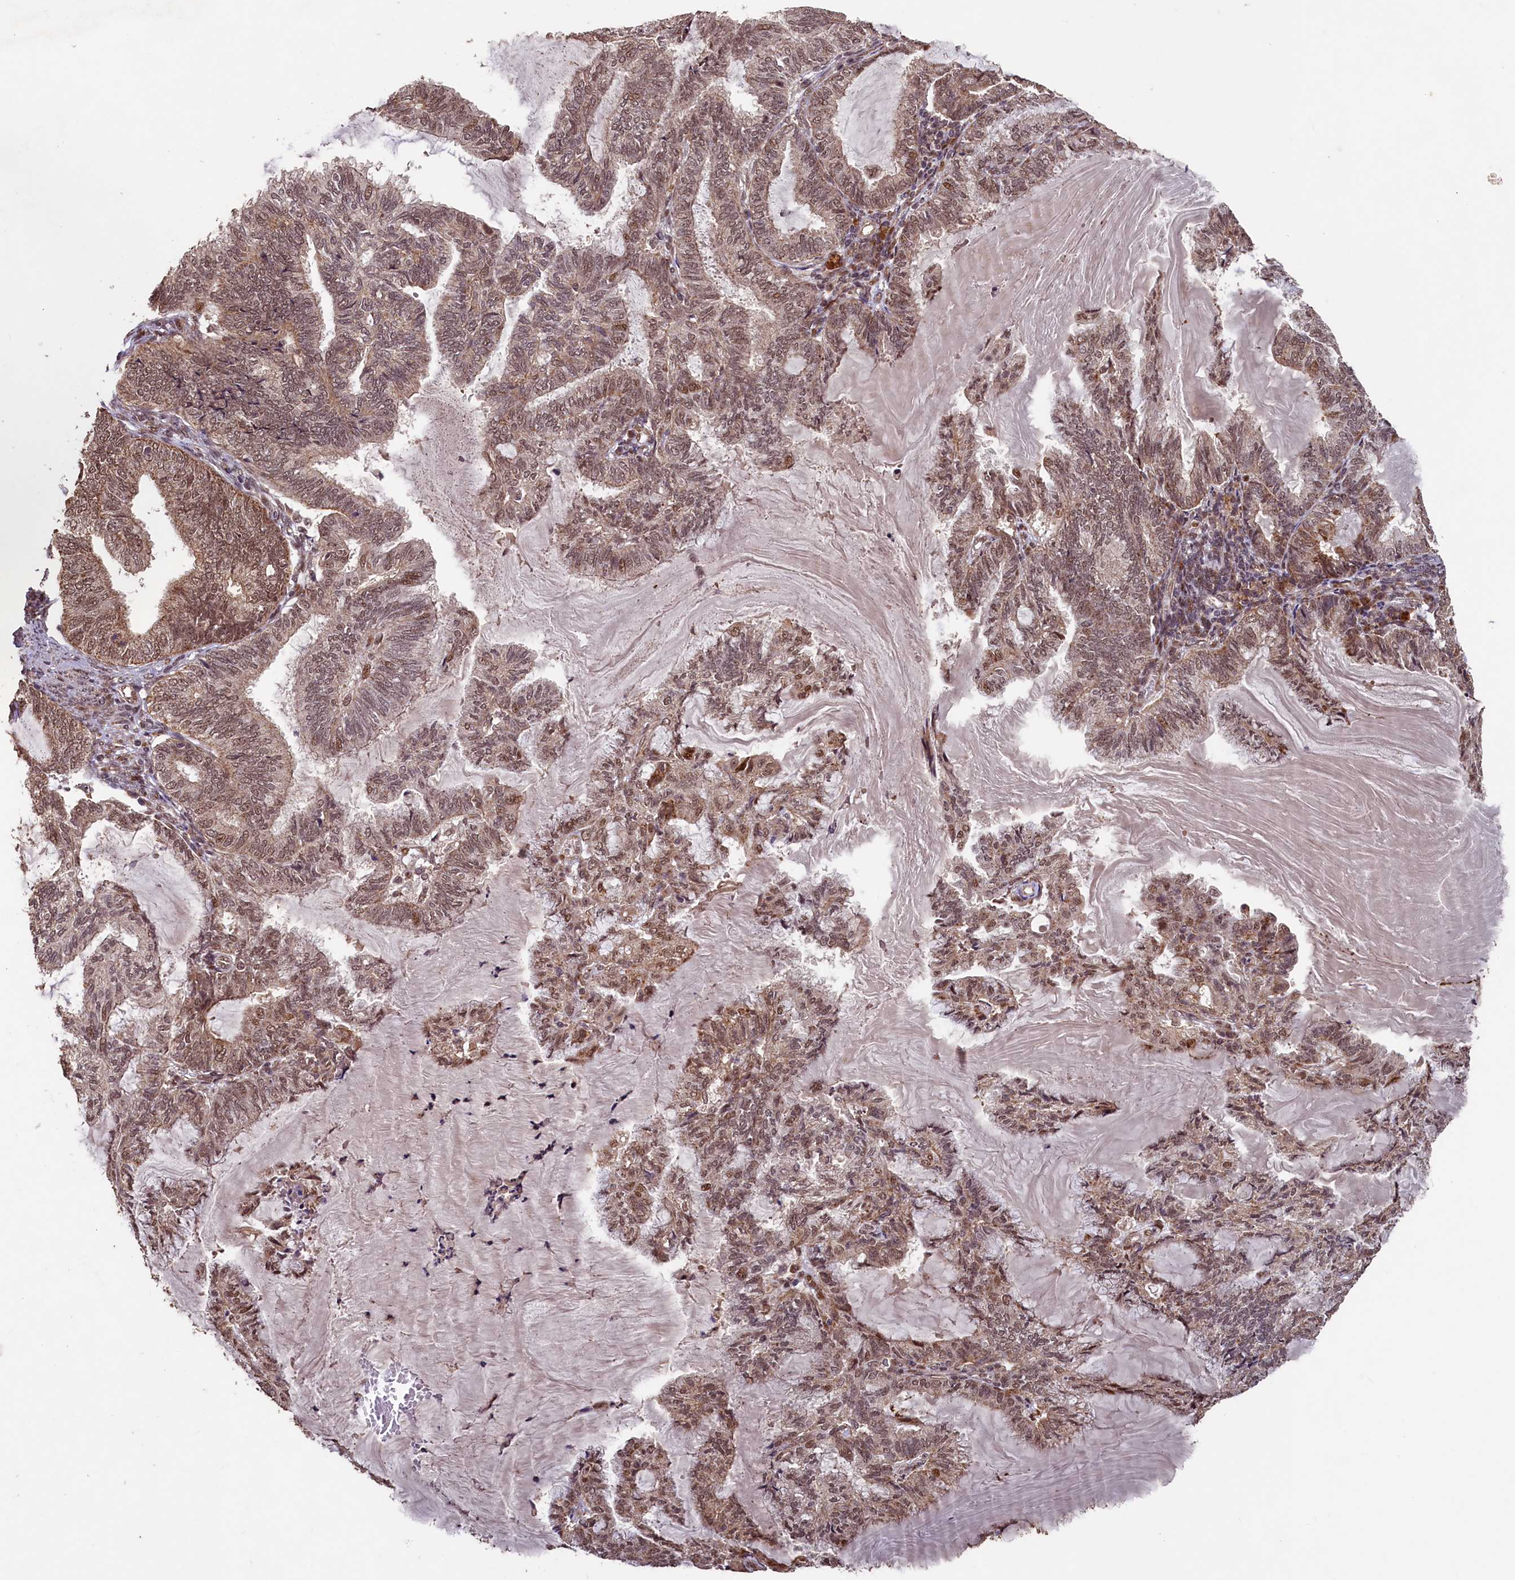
{"staining": {"intensity": "moderate", "quantity": ">75%", "location": "cytoplasmic/membranous,nuclear"}, "tissue": "endometrial cancer", "cell_type": "Tumor cells", "image_type": "cancer", "snomed": [{"axis": "morphology", "description": "Adenocarcinoma, NOS"}, {"axis": "topography", "description": "Endometrium"}], "caption": "About >75% of tumor cells in human adenocarcinoma (endometrial) reveal moderate cytoplasmic/membranous and nuclear protein expression as visualized by brown immunohistochemical staining.", "gene": "SHPRH", "patient": {"sex": "female", "age": 86}}